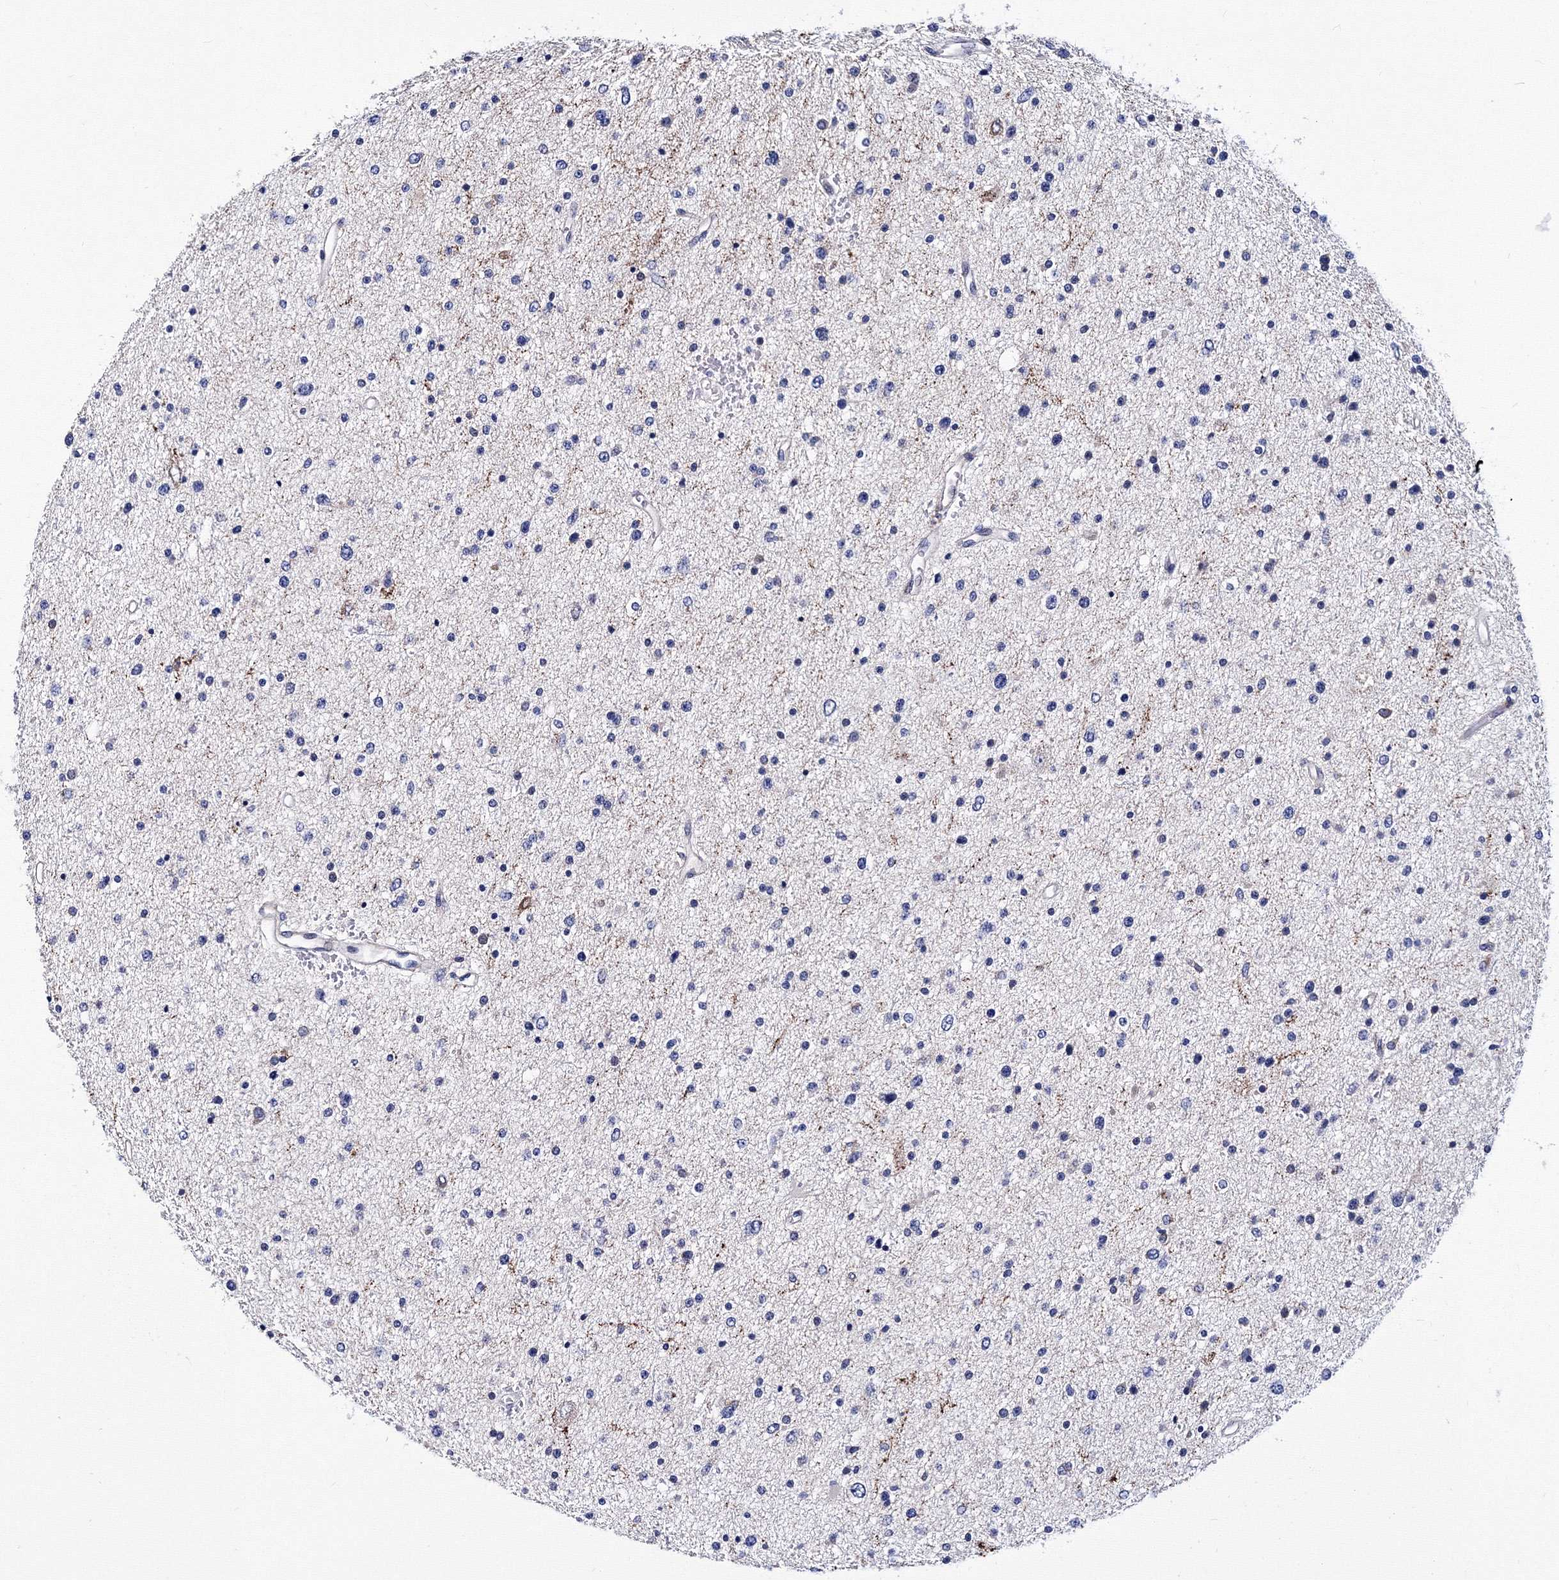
{"staining": {"intensity": "negative", "quantity": "none", "location": "none"}, "tissue": "glioma", "cell_type": "Tumor cells", "image_type": "cancer", "snomed": [{"axis": "morphology", "description": "Glioma, malignant, Low grade"}, {"axis": "topography", "description": "Brain"}], "caption": "Malignant glioma (low-grade) stained for a protein using IHC reveals no expression tumor cells.", "gene": "TRPM2", "patient": {"sex": "female", "age": 37}}